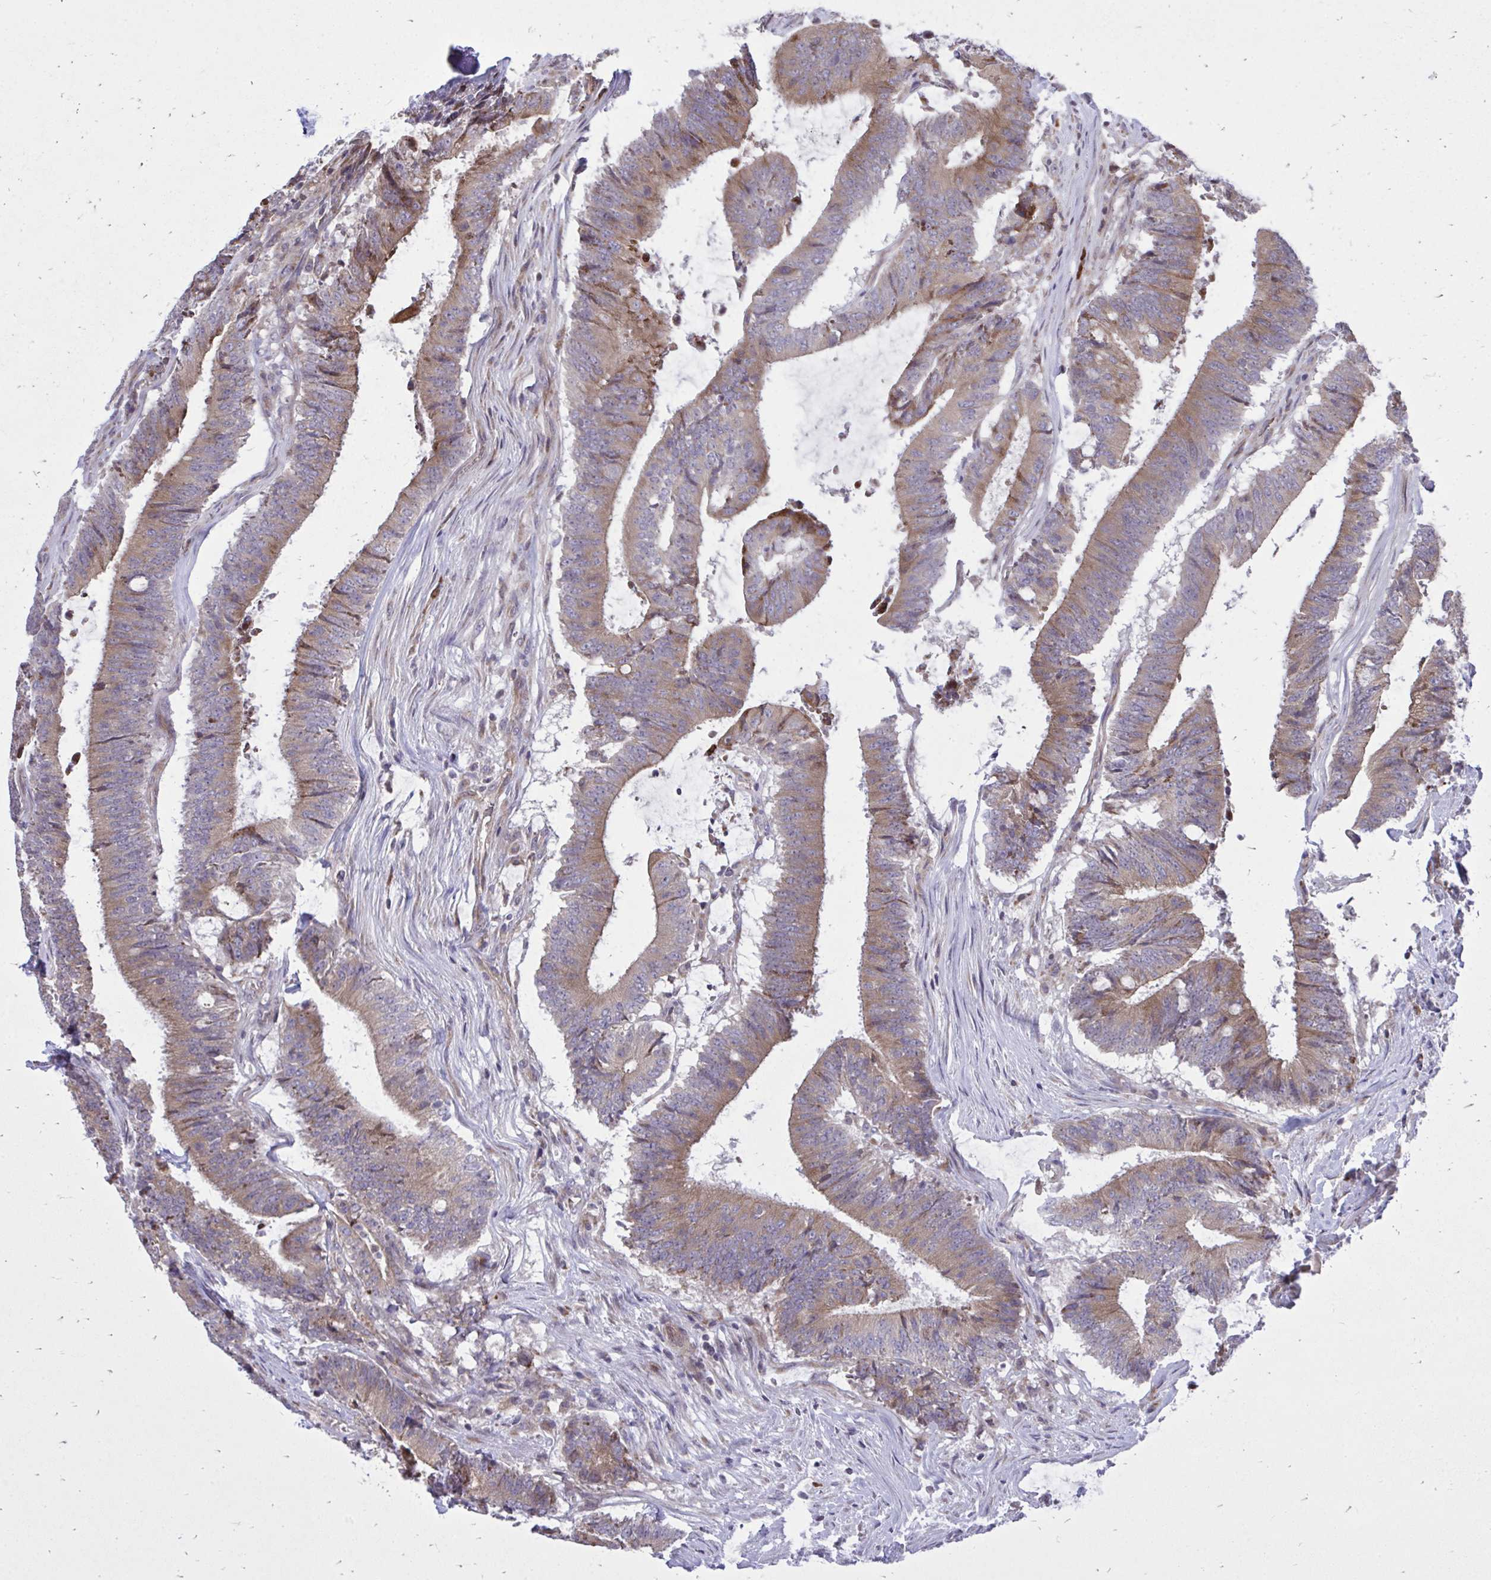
{"staining": {"intensity": "moderate", "quantity": ">75%", "location": "cytoplasmic/membranous"}, "tissue": "colorectal cancer", "cell_type": "Tumor cells", "image_type": "cancer", "snomed": [{"axis": "morphology", "description": "Adenocarcinoma, NOS"}, {"axis": "topography", "description": "Colon"}], "caption": "High-magnification brightfield microscopy of colorectal cancer stained with DAB (3,3'-diaminobenzidine) (brown) and counterstained with hematoxylin (blue). tumor cells exhibit moderate cytoplasmic/membranous staining is appreciated in approximately>75% of cells.", "gene": "METTL9", "patient": {"sex": "female", "age": 43}}